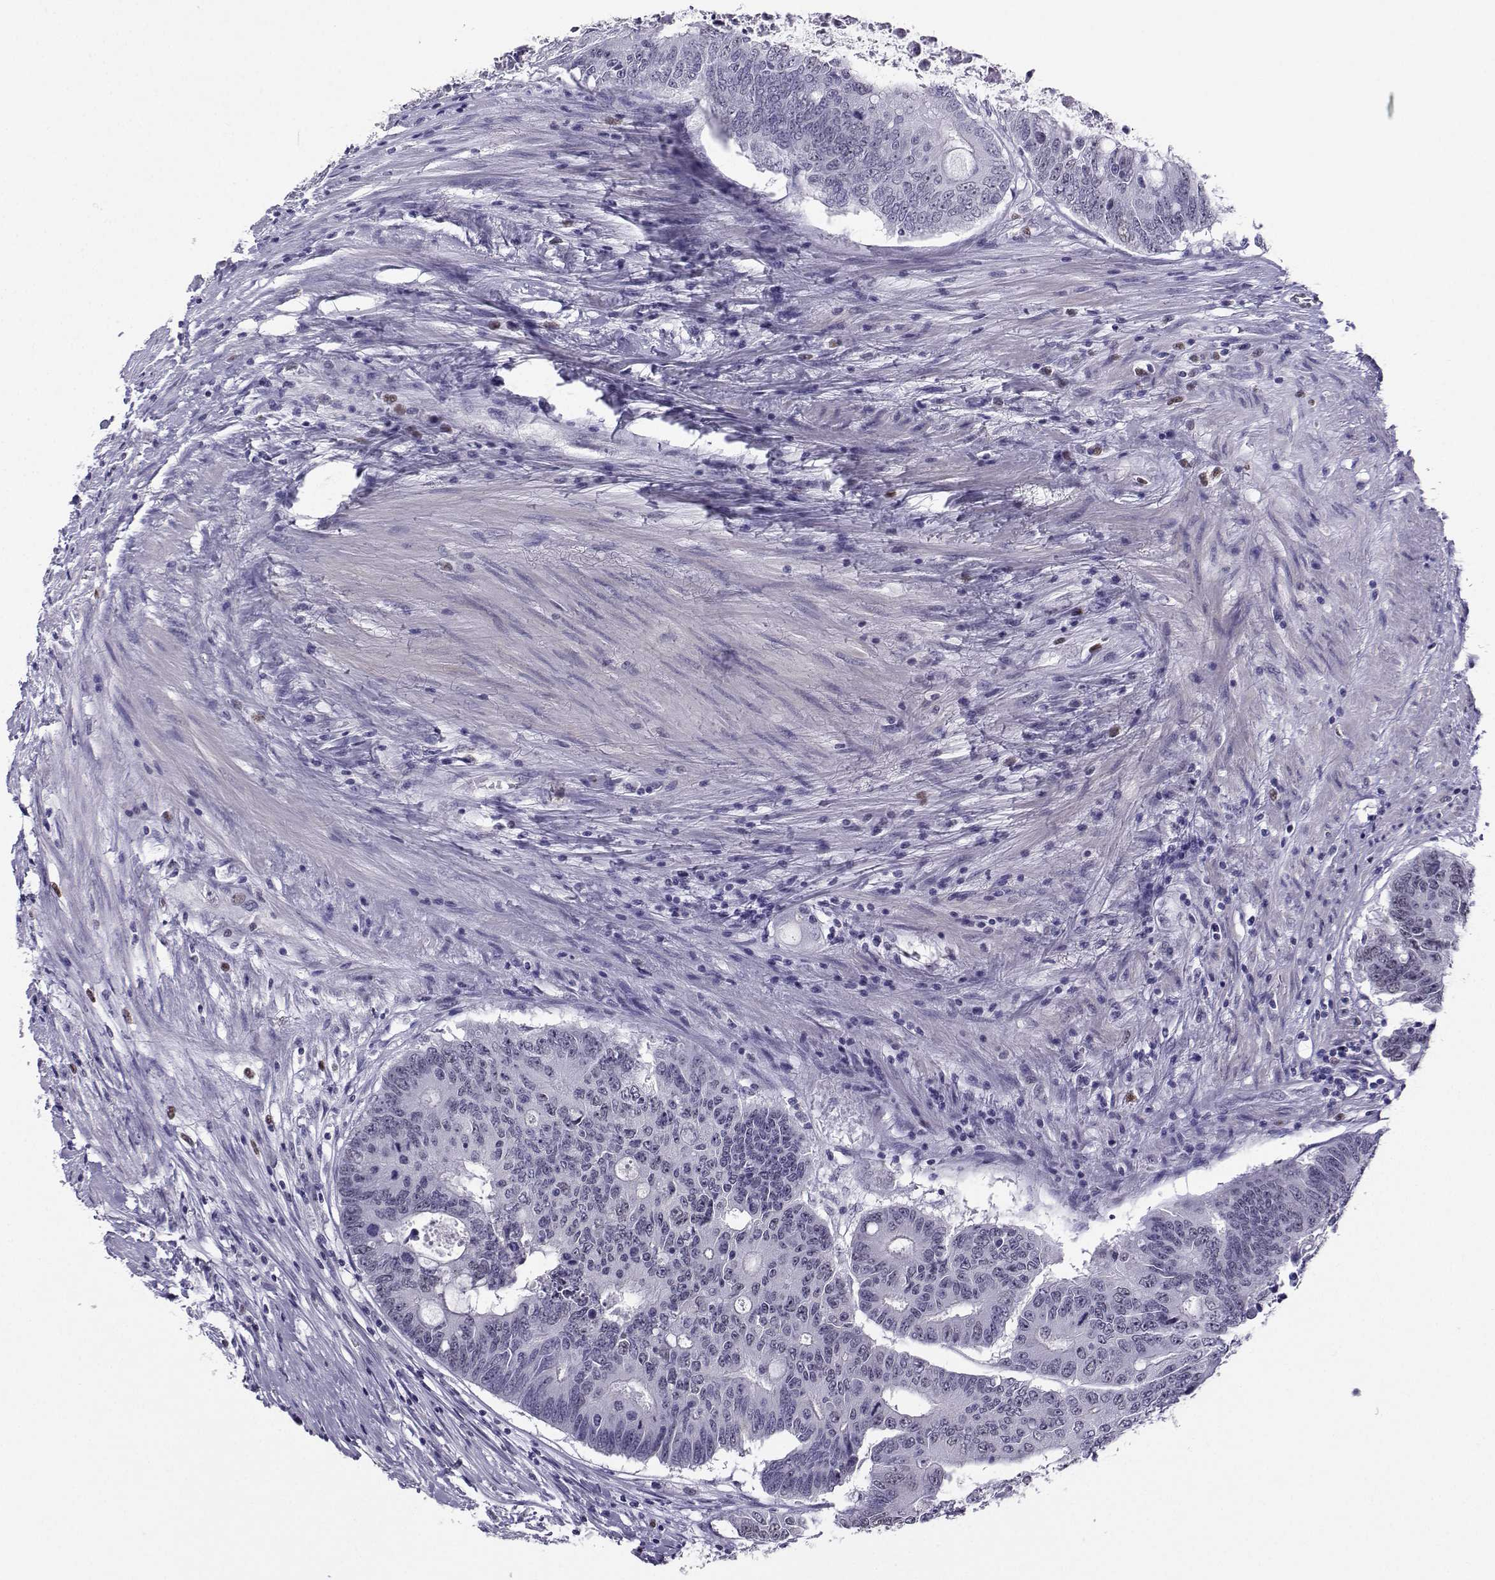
{"staining": {"intensity": "negative", "quantity": "none", "location": "none"}, "tissue": "colorectal cancer", "cell_type": "Tumor cells", "image_type": "cancer", "snomed": [{"axis": "morphology", "description": "Adenocarcinoma, NOS"}, {"axis": "topography", "description": "Rectum"}], "caption": "A high-resolution histopathology image shows IHC staining of colorectal adenocarcinoma, which demonstrates no significant positivity in tumor cells. The staining was performed using DAB to visualize the protein expression in brown, while the nuclei were stained in blue with hematoxylin (Magnification: 20x).", "gene": "TEDC2", "patient": {"sex": "male", "age": 59}}